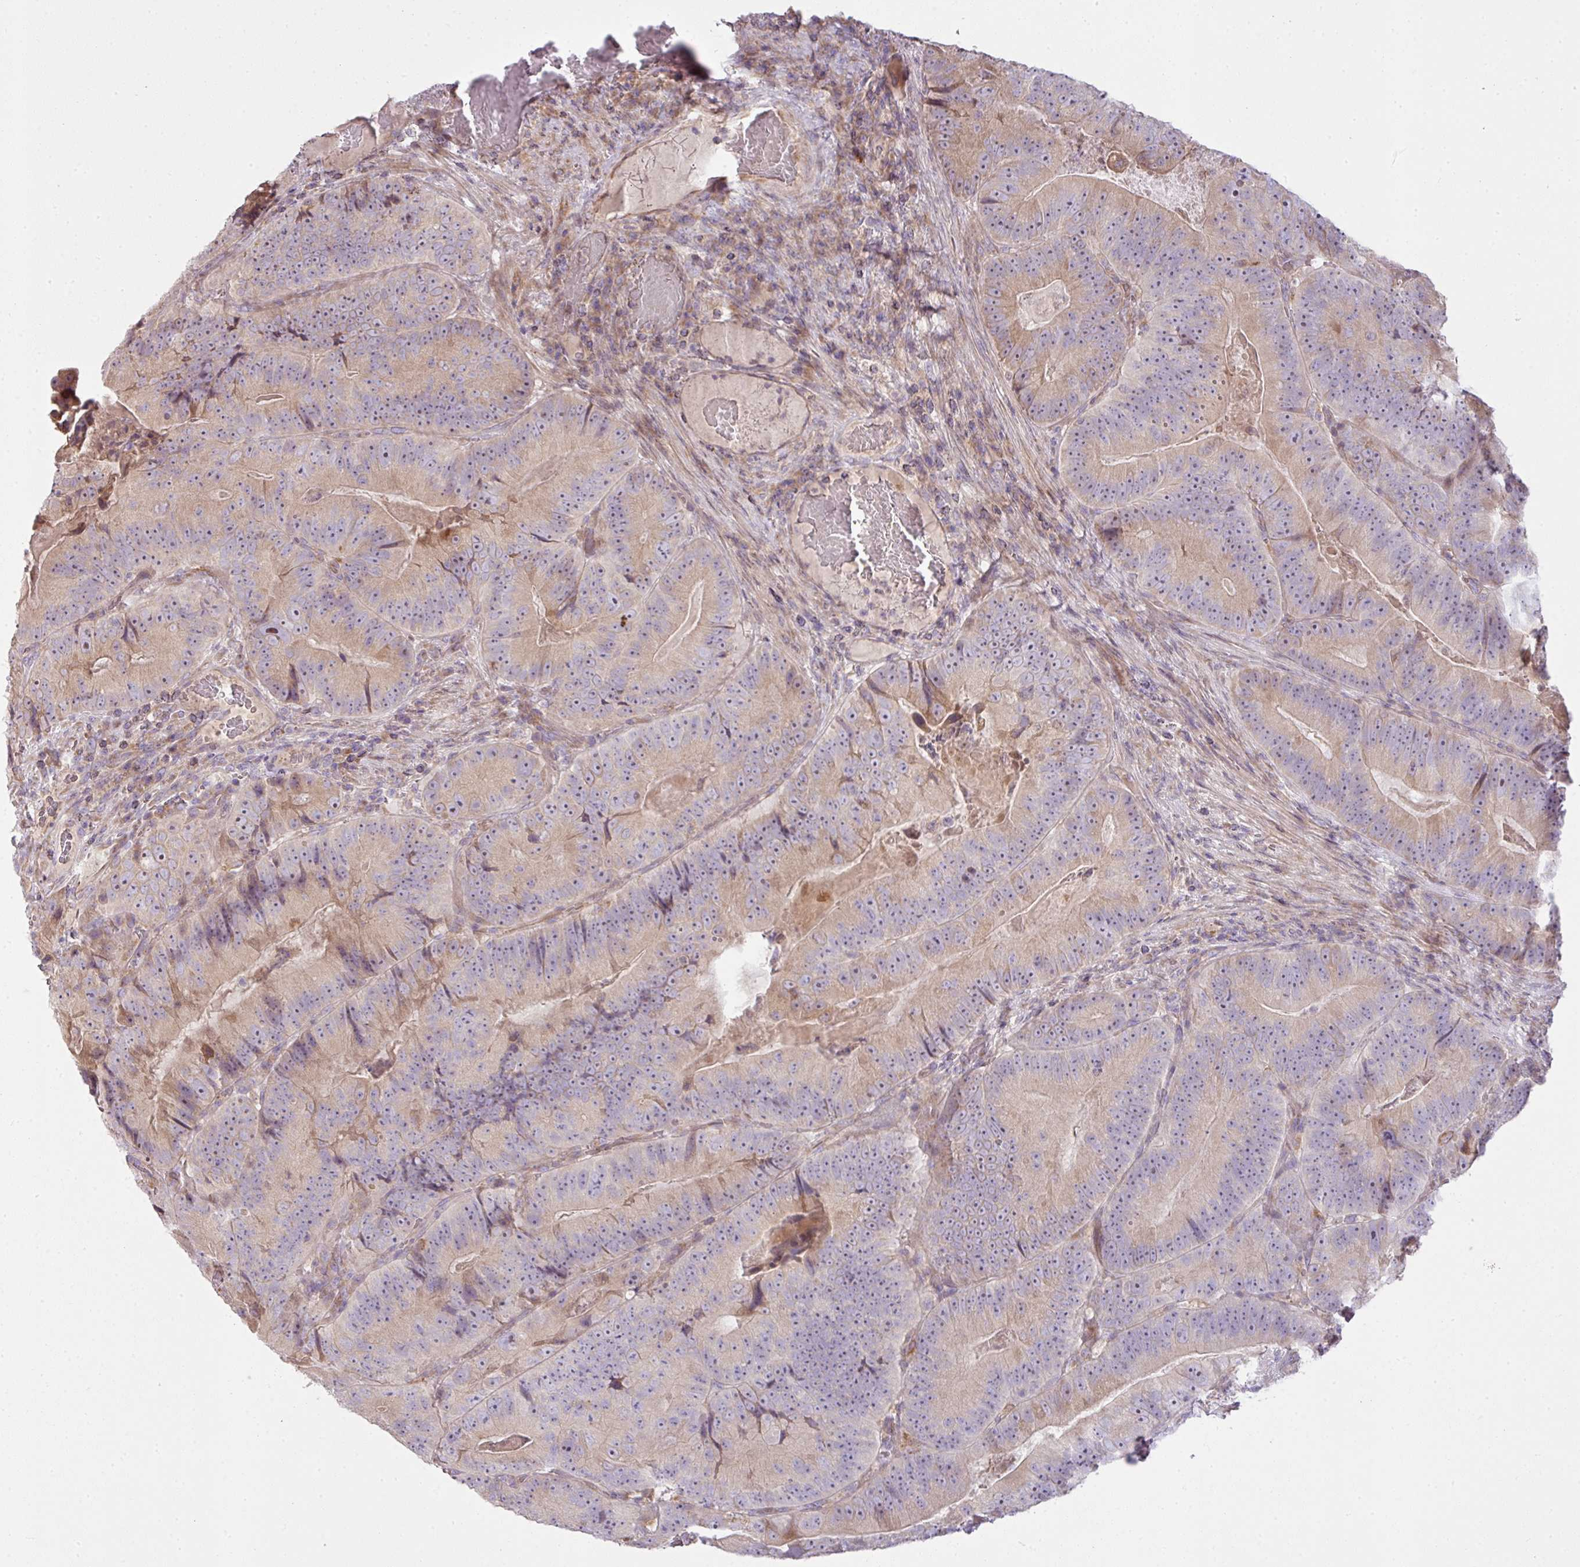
{"staining": {"intensity": "weak", "quantity": "25%-75%", "location": "cytoplasmic/membranous"}, "tissue": "colorectal cancer", "cell_type": "Tumor cells", "image_type": "cancer", "snomed": [{"axis": "morphology", "description": "Adenocarcinoma, NOS"}, {"axis": "topography", "description": "Colon"}], "caption": "A photomicrograph of colorectal cancer (adenocarcinoma) stained for a protein shows weak cytoplasmic/membranous brown staining in tumor cells.", "gene": "COX18", "patient": {"sex": "female", "age": 86}}